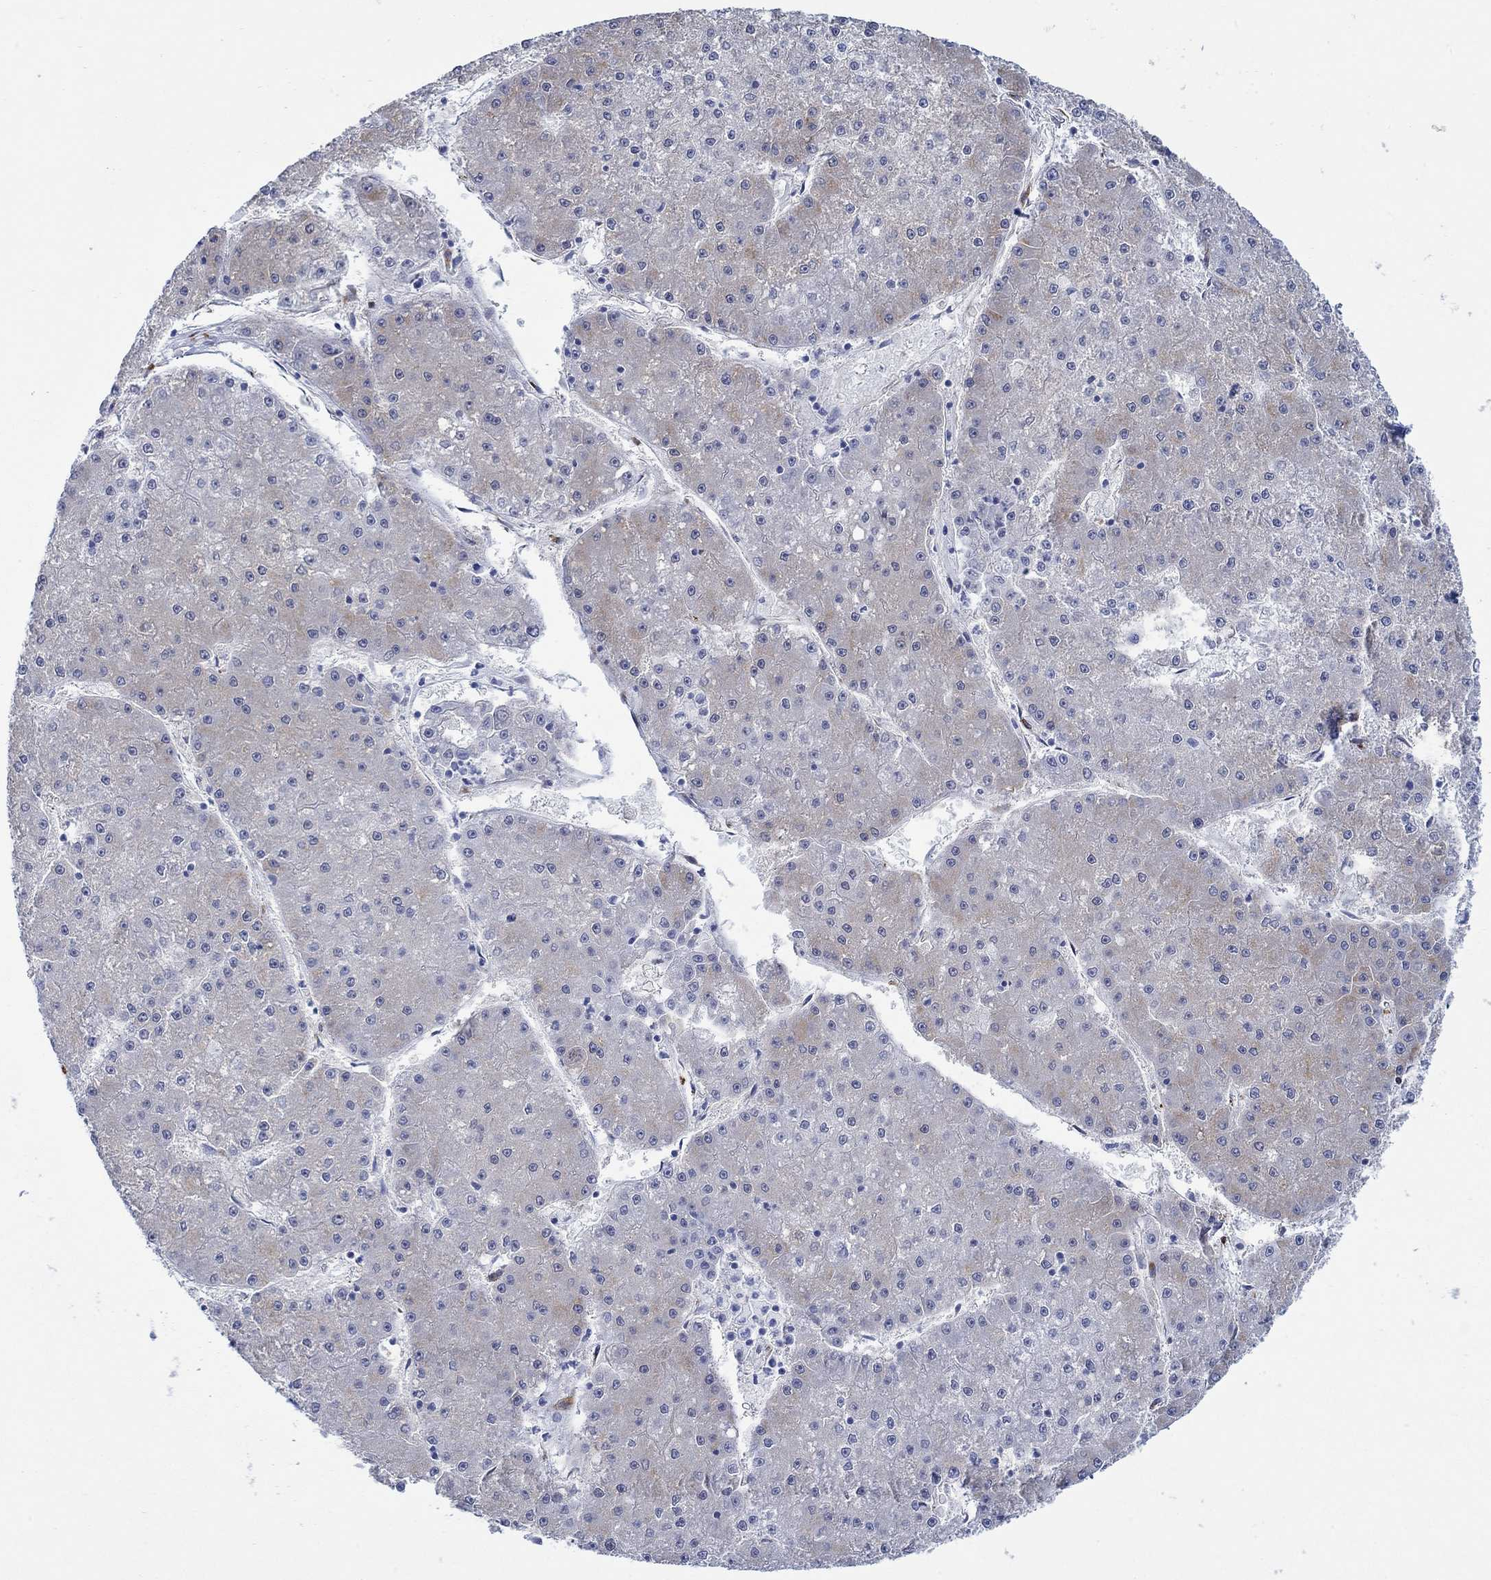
{"staining": {"intensity": "moderate", "quantity": "<25%", "location": "cytoplasmic/membranous"}, "tissue": "liver cancer", "cell_type": "Tumor cells", "image_type": "cancer", "snomed": [{"axis": "morphology", "description": "Carcinoma, Hepatocellular, NOS"}, {"axis": "topography", "description": "Liver"}], "caption": "Liver cancer stained with DAB IHC shows low levels of moderate cytoplasmic/membranous staining in about <25% of tumor cells.", "gene": "KSR2", "patient": {"sex": "male", "age": 73}}